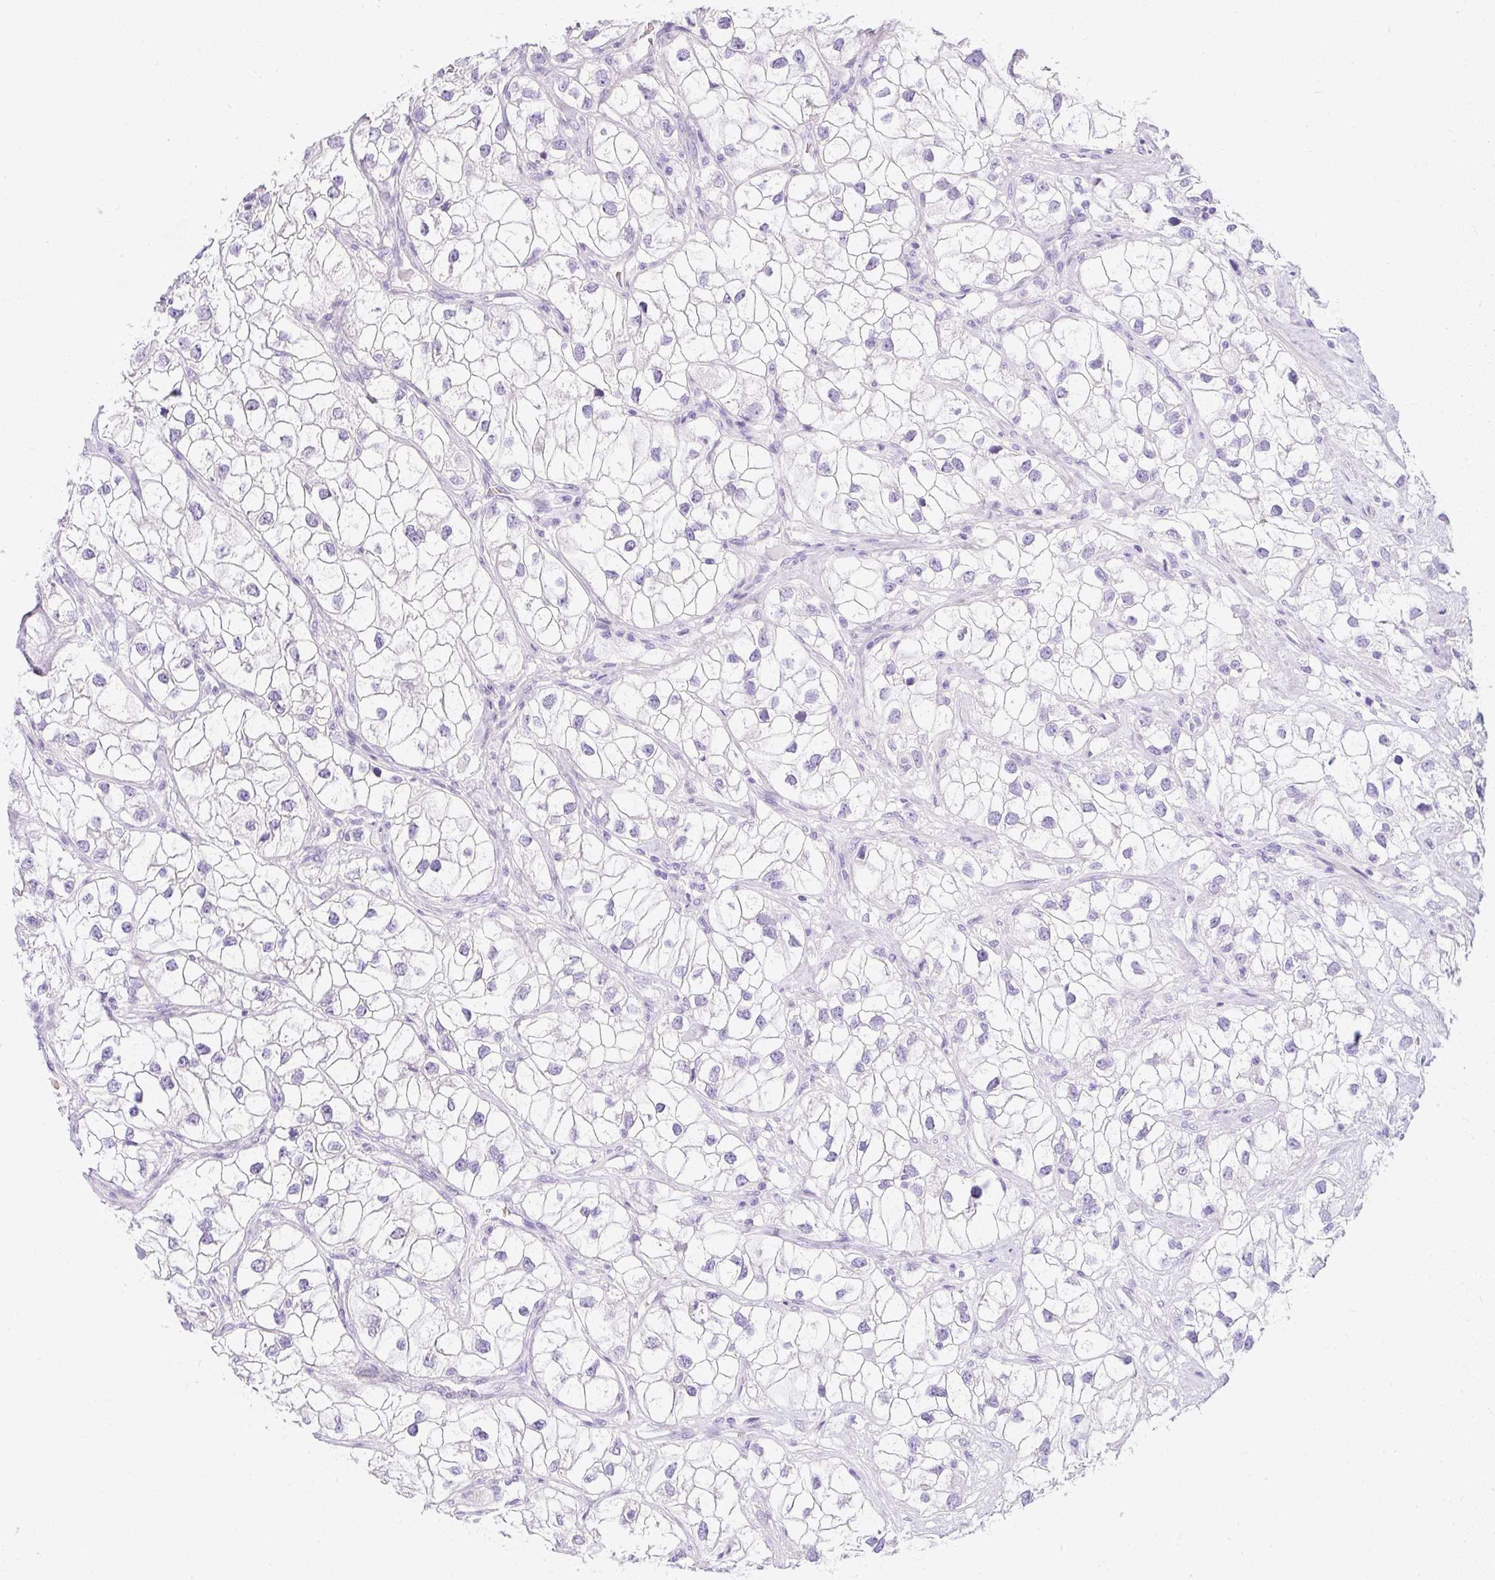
{"staining": {"intensity": "negative", "quantity": "none", "location": "none"}, "tissue": "renal cancer", "cell_type": "Tumor cells", "image_type": "cancer", "snomed": [{"axis": "morphology", "description": "Adenocarcinoma, NOS"}, {"axis": "topography", "description": "Kidney"}], "caption": "Immunohistochemistry (IHC) photomicrograph of renal adenocarcinoma stained for a protein (brown), which displays no positivity in tumor cells.", "gene": "DTX4", "patient": {"sex": "male", "age": 59}}